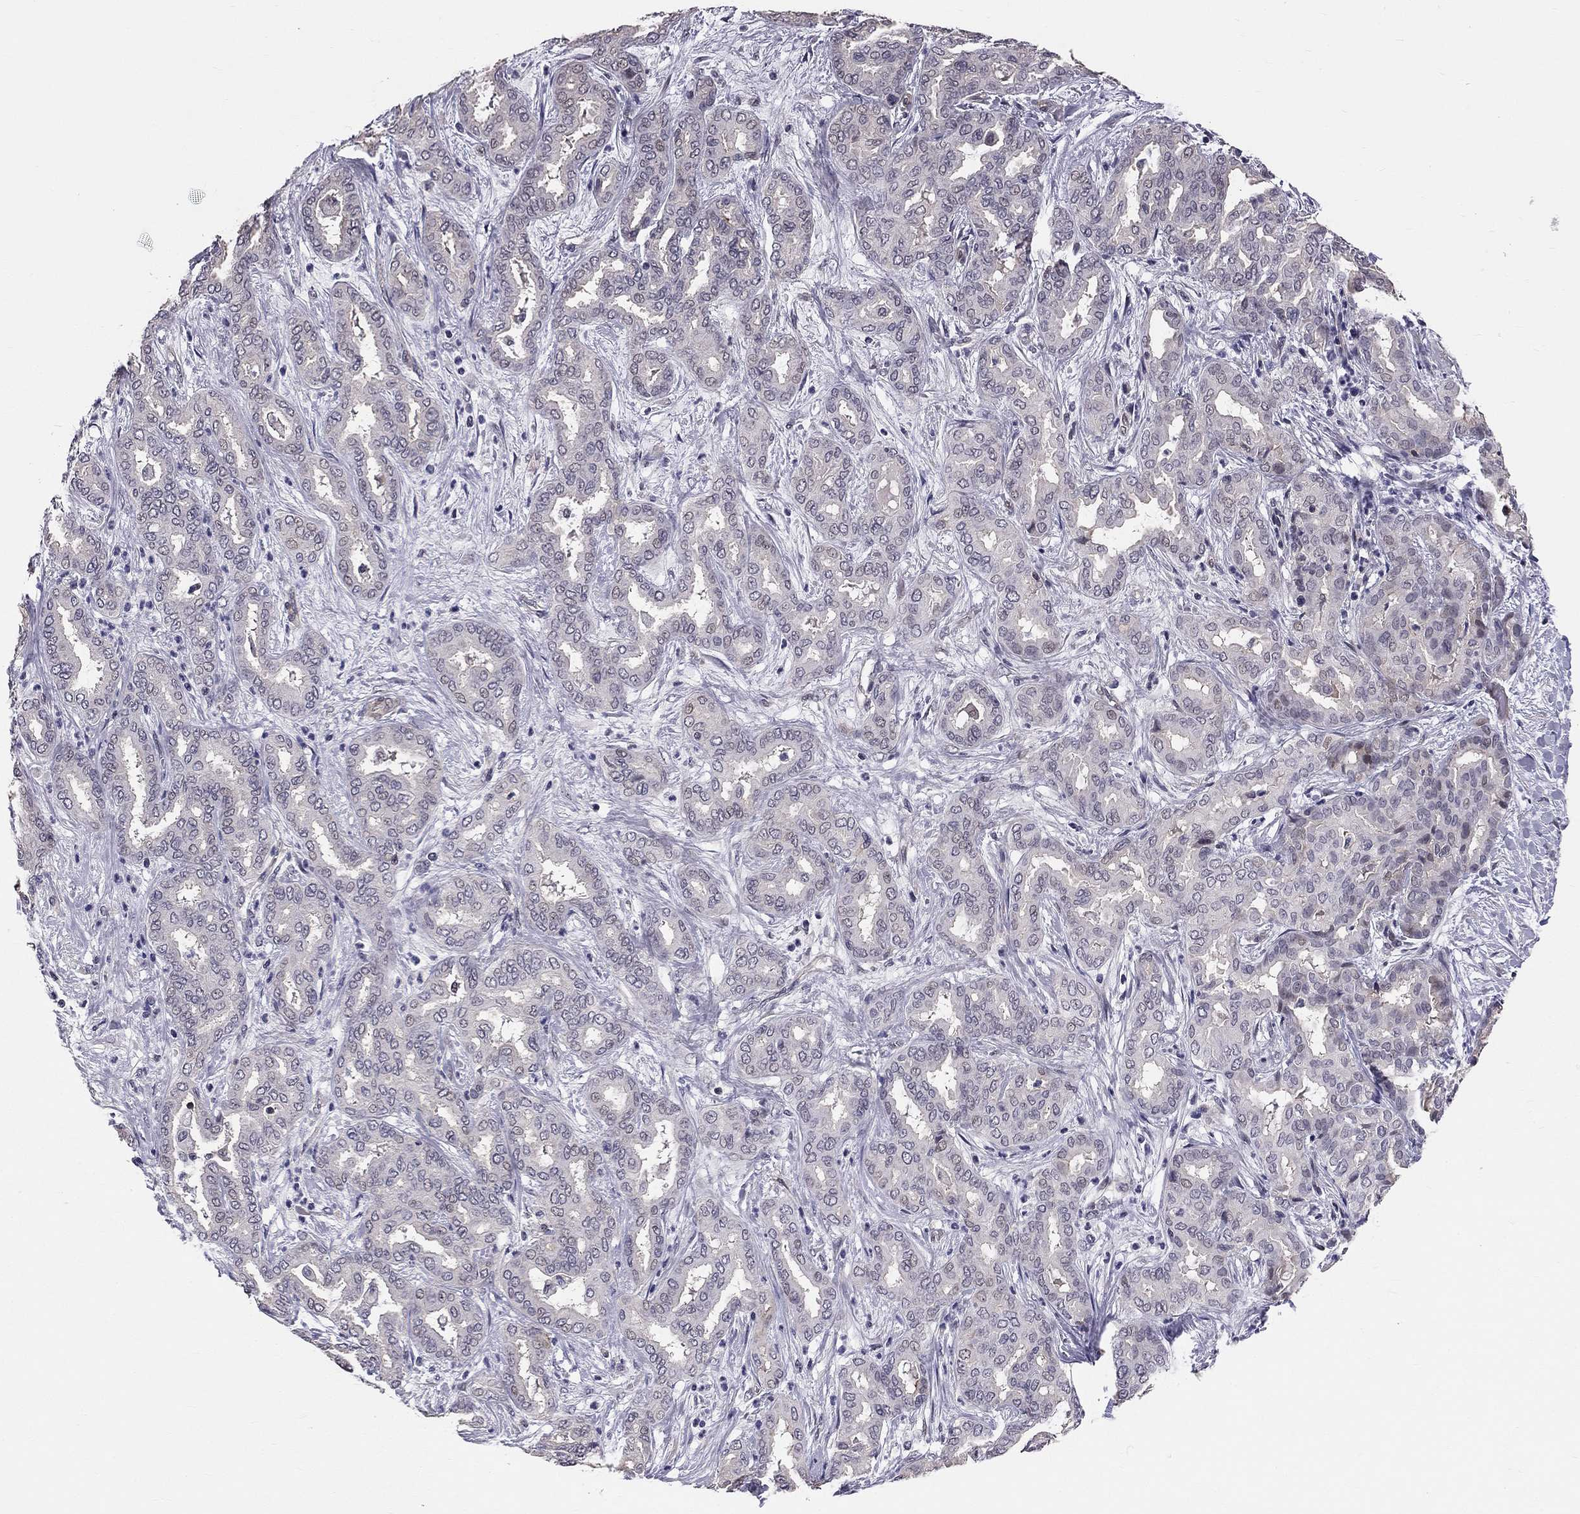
{"staining": {"intensity": "moderate", "quantity": "<25%", "location": "cytoplasmic/membranous"}, "tissue": "liver cancer", "cell_type": "Tumor cells", "image_type": "cancer", "snomed": [{"axis": "morphology", "description": "Cholangiocarcinoma"}, {"axis": "topography", "description": "Liver"}], "caption": "There is low levels of moderate cytoplasmic/membranous staining in tumor cells of liver cancer, as demonstrated by immunohistochemical staining (brown color).", "gene": "GJB4", "patient": {"sex": "female", "age": 64}}